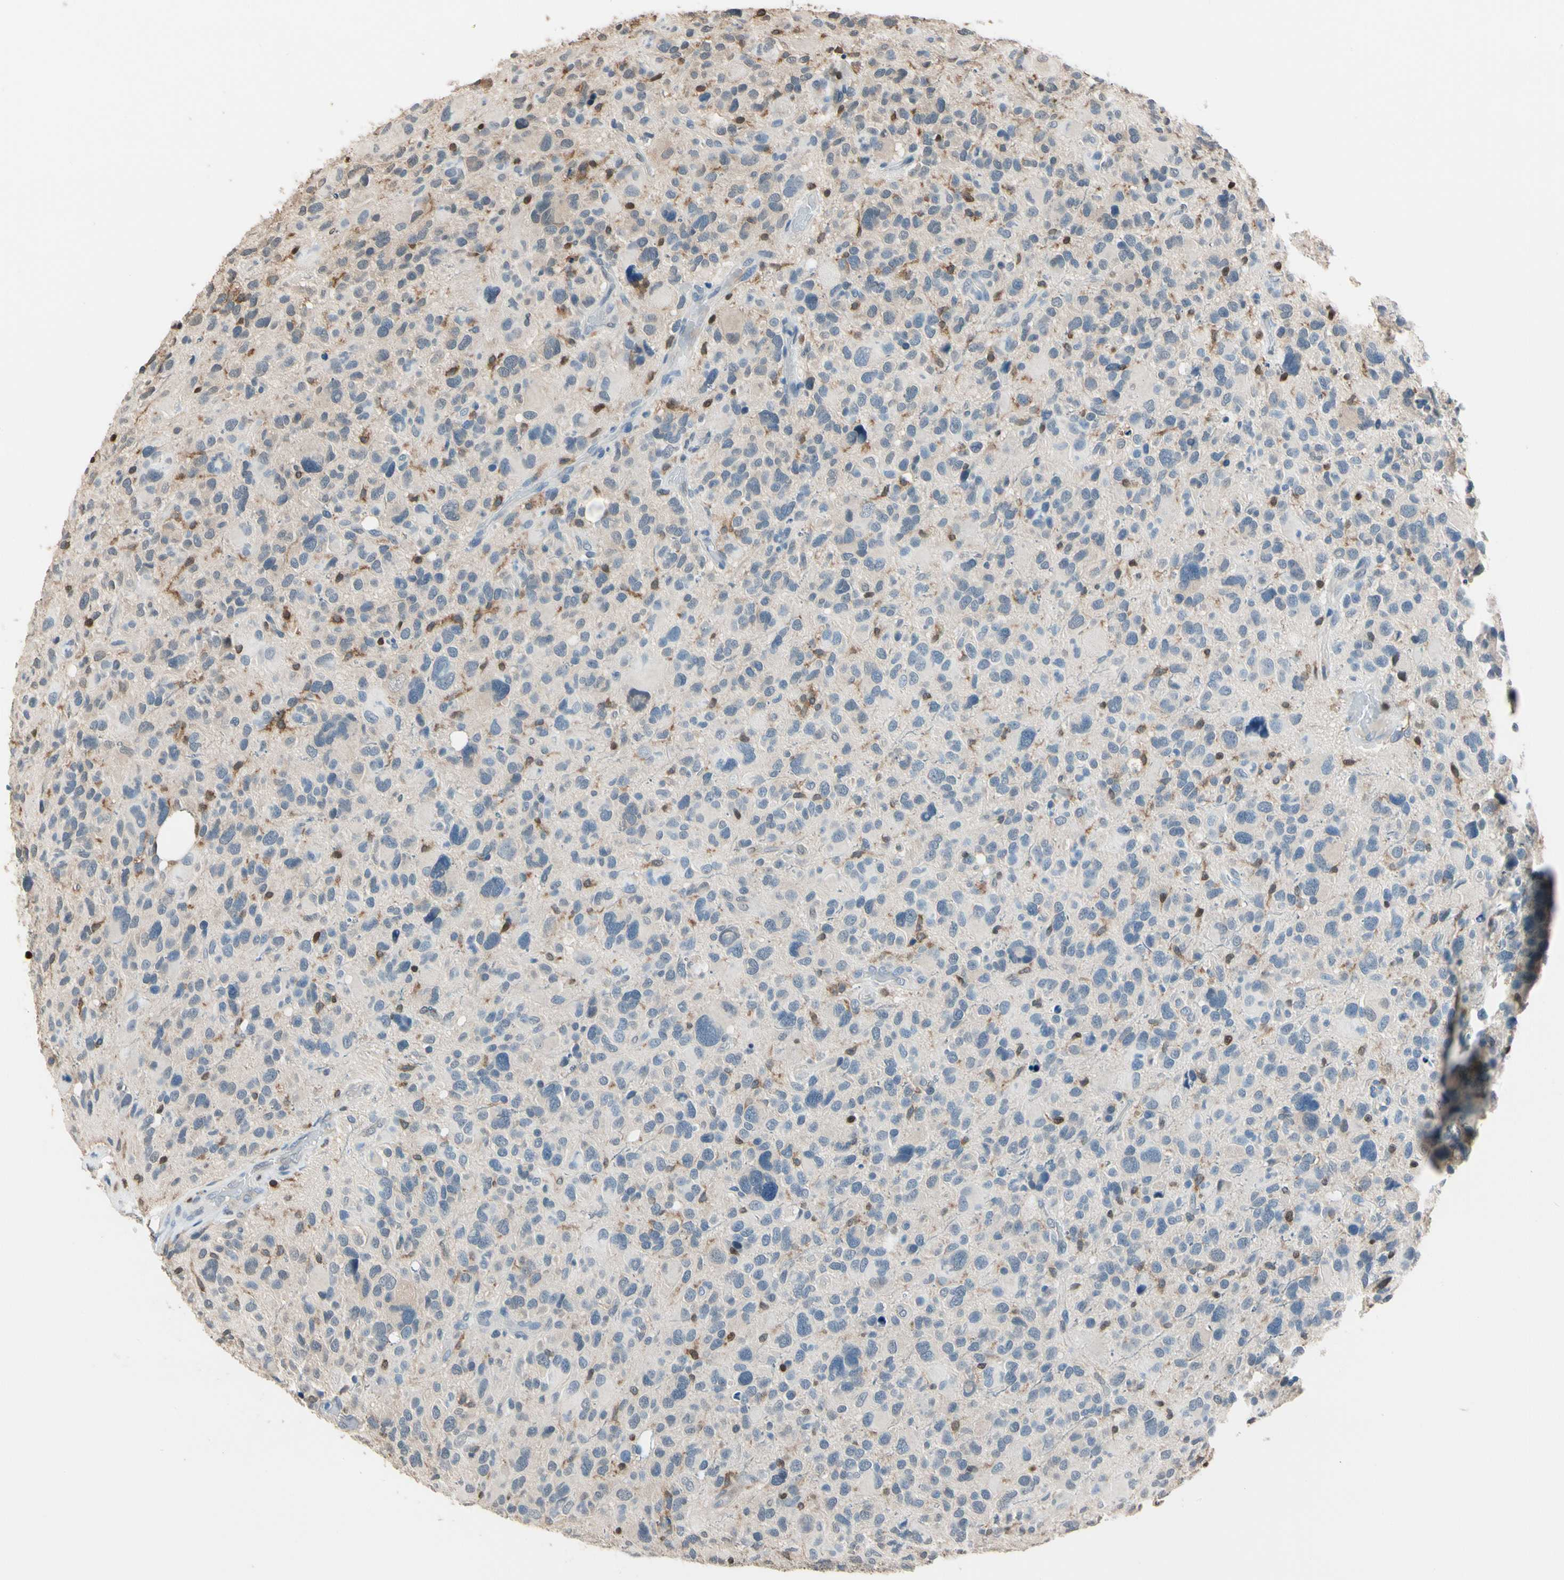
{"staining": {"intensity": "strong", "quantity": "<25%", "location": "cytoplasmic/membranous,nuclear"}, "tissue": "glioma", "cell_type": "Tumor cells", "image_type": "cancer", "snomed": [{"axis": "morphology", "description": "Glioma, malignant, High grade"}, {"axis": "topography", "description": "Brain"}], "caption": "This is an image of immunohistochemistry (IHC) staining of glioma, which shows strong staining in the cytoplasmic/membranous and nuclear of tumor cells.", "gene": "NFATC2", "patient": {"sex": "male", "age": 48}}